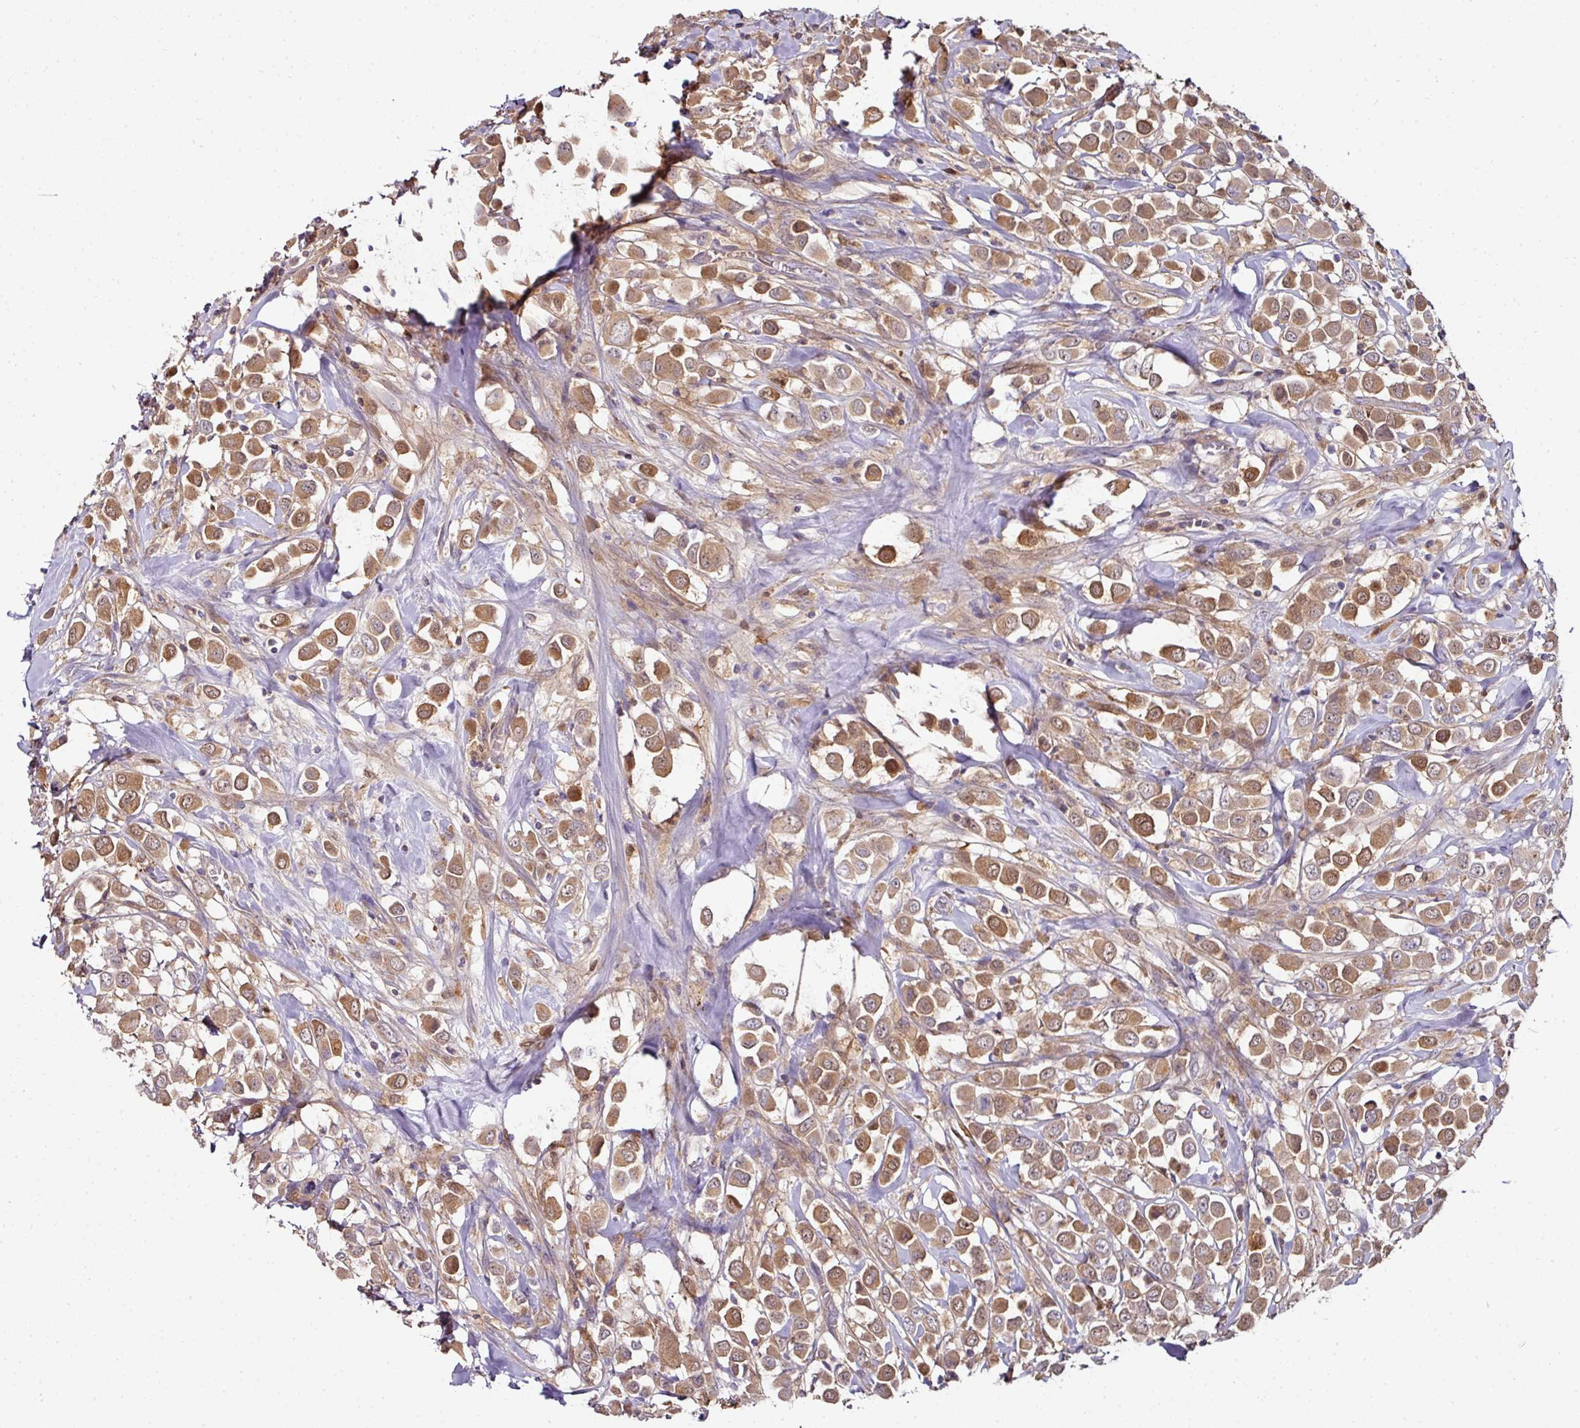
{"staining": {"intensity": "moderate", "quantity": ">75%", "location": "cytoplasmic/membranous"}, "tissue": "breast cancer", "cell_type": "Tumor cells", "image_type": "cancer", "snomed": [{"axis": "morphology", "description": "Duct carcinoma"}, {"axis": "topography", "description": "Breast"}], "caption": "Tumor cells show medium levels of moderate cytoplasmic/membranous expression in about >75% of cells in human breast cancer.", "gene": "CTDSP2", "patient": {"sex": "female", "age": 61}}